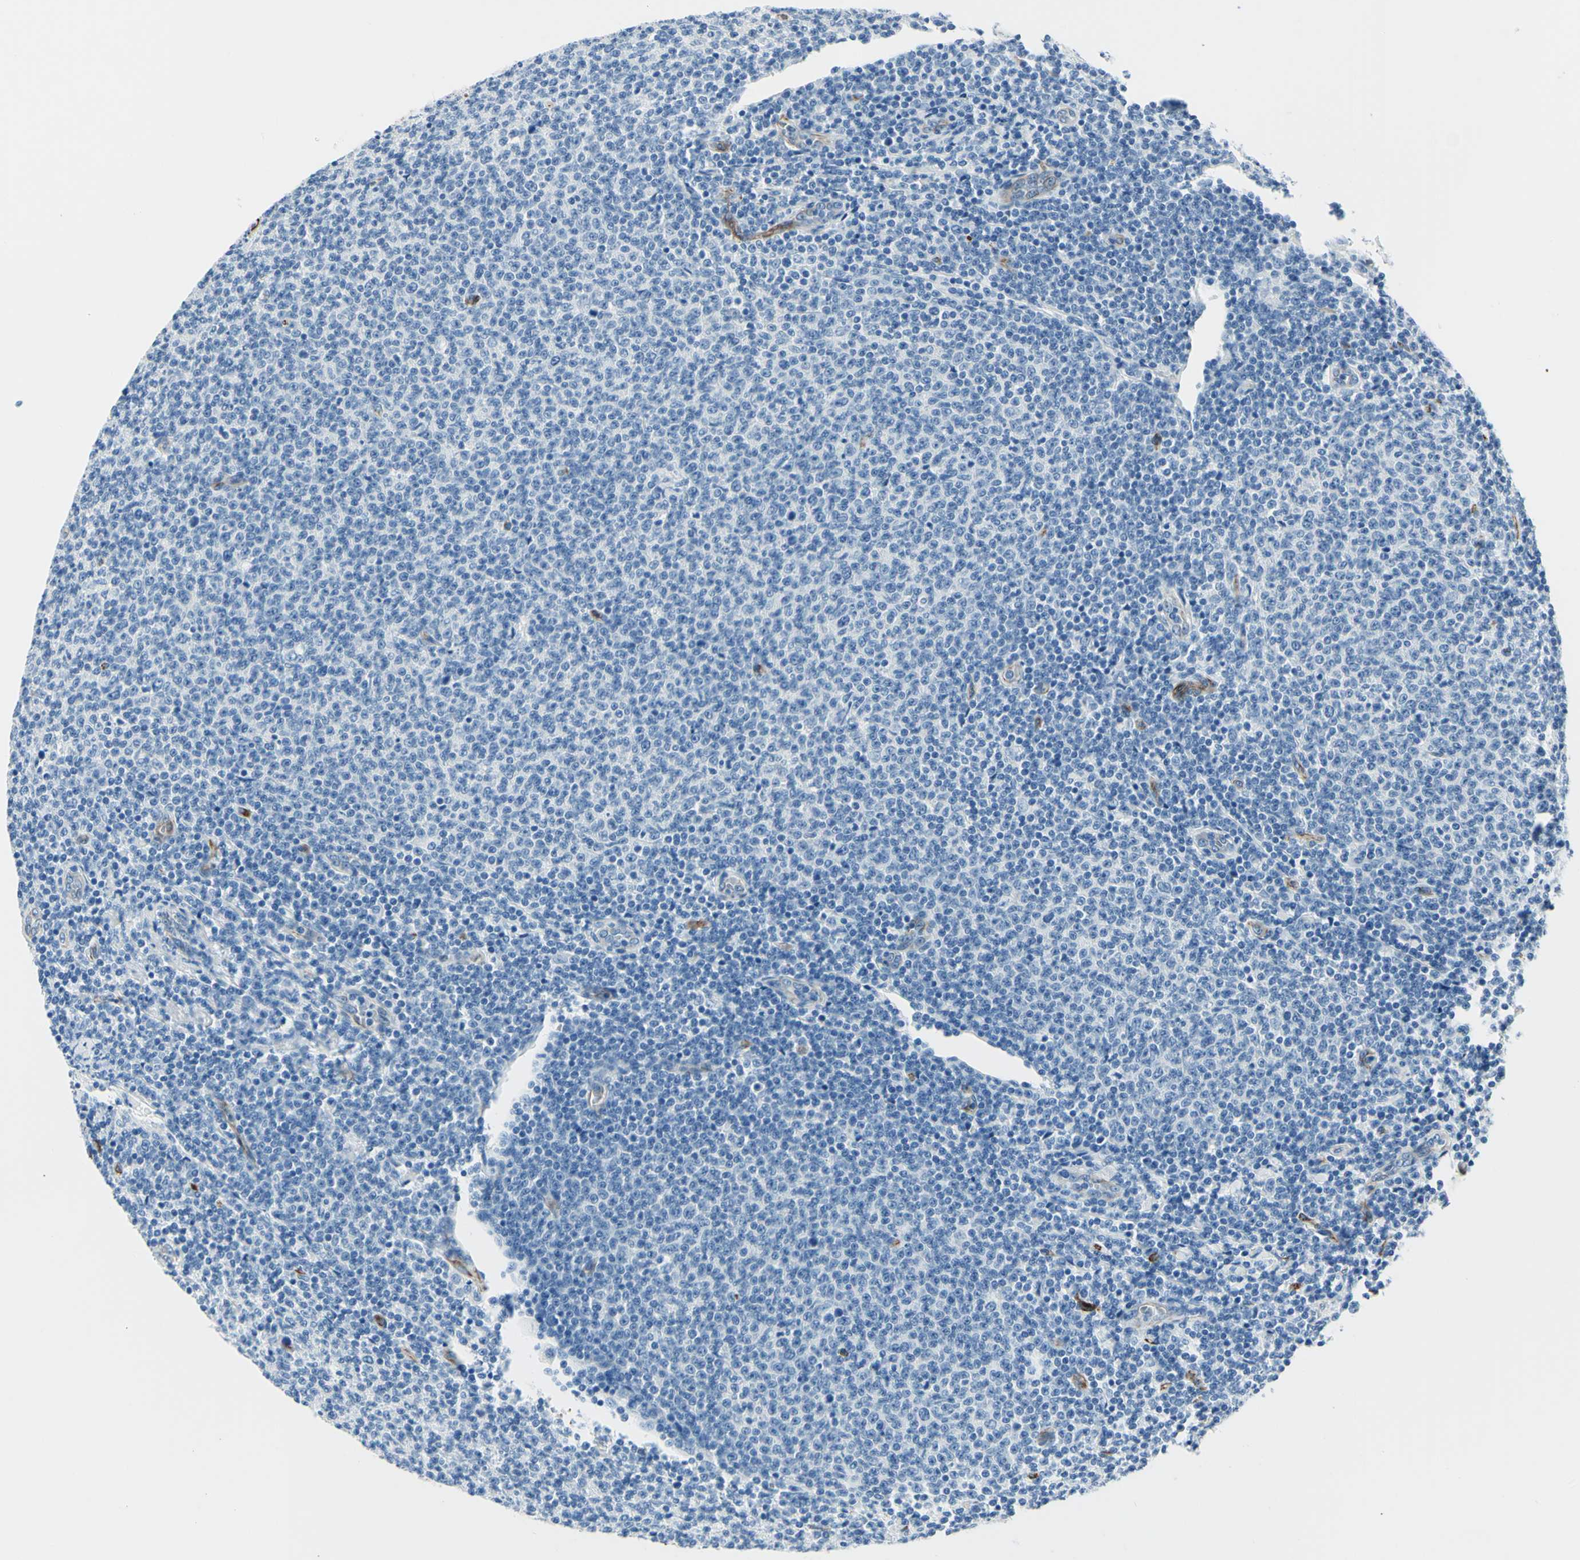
{"staining": {"intensity": "negative", "quantity": "none", "location": "none"}, "tissue": "lymphoma", "cell_type": "Tumor cells", "image_type": "cancer", "snomed": [{"axis": "morphology", "description": "Malignant lymphoma, non-Hodgkin's type, Low grade"}, {"axis": "topography", "description": "Lymph node"}], "caption": "Low-grade malignant lymphoma, non-Hodgkin's type was stained to show a protein in brown. There is no significant positivity in tumor cells.", "gene": "PTH2R", "patient": {"sex": "male", "age": 66}}